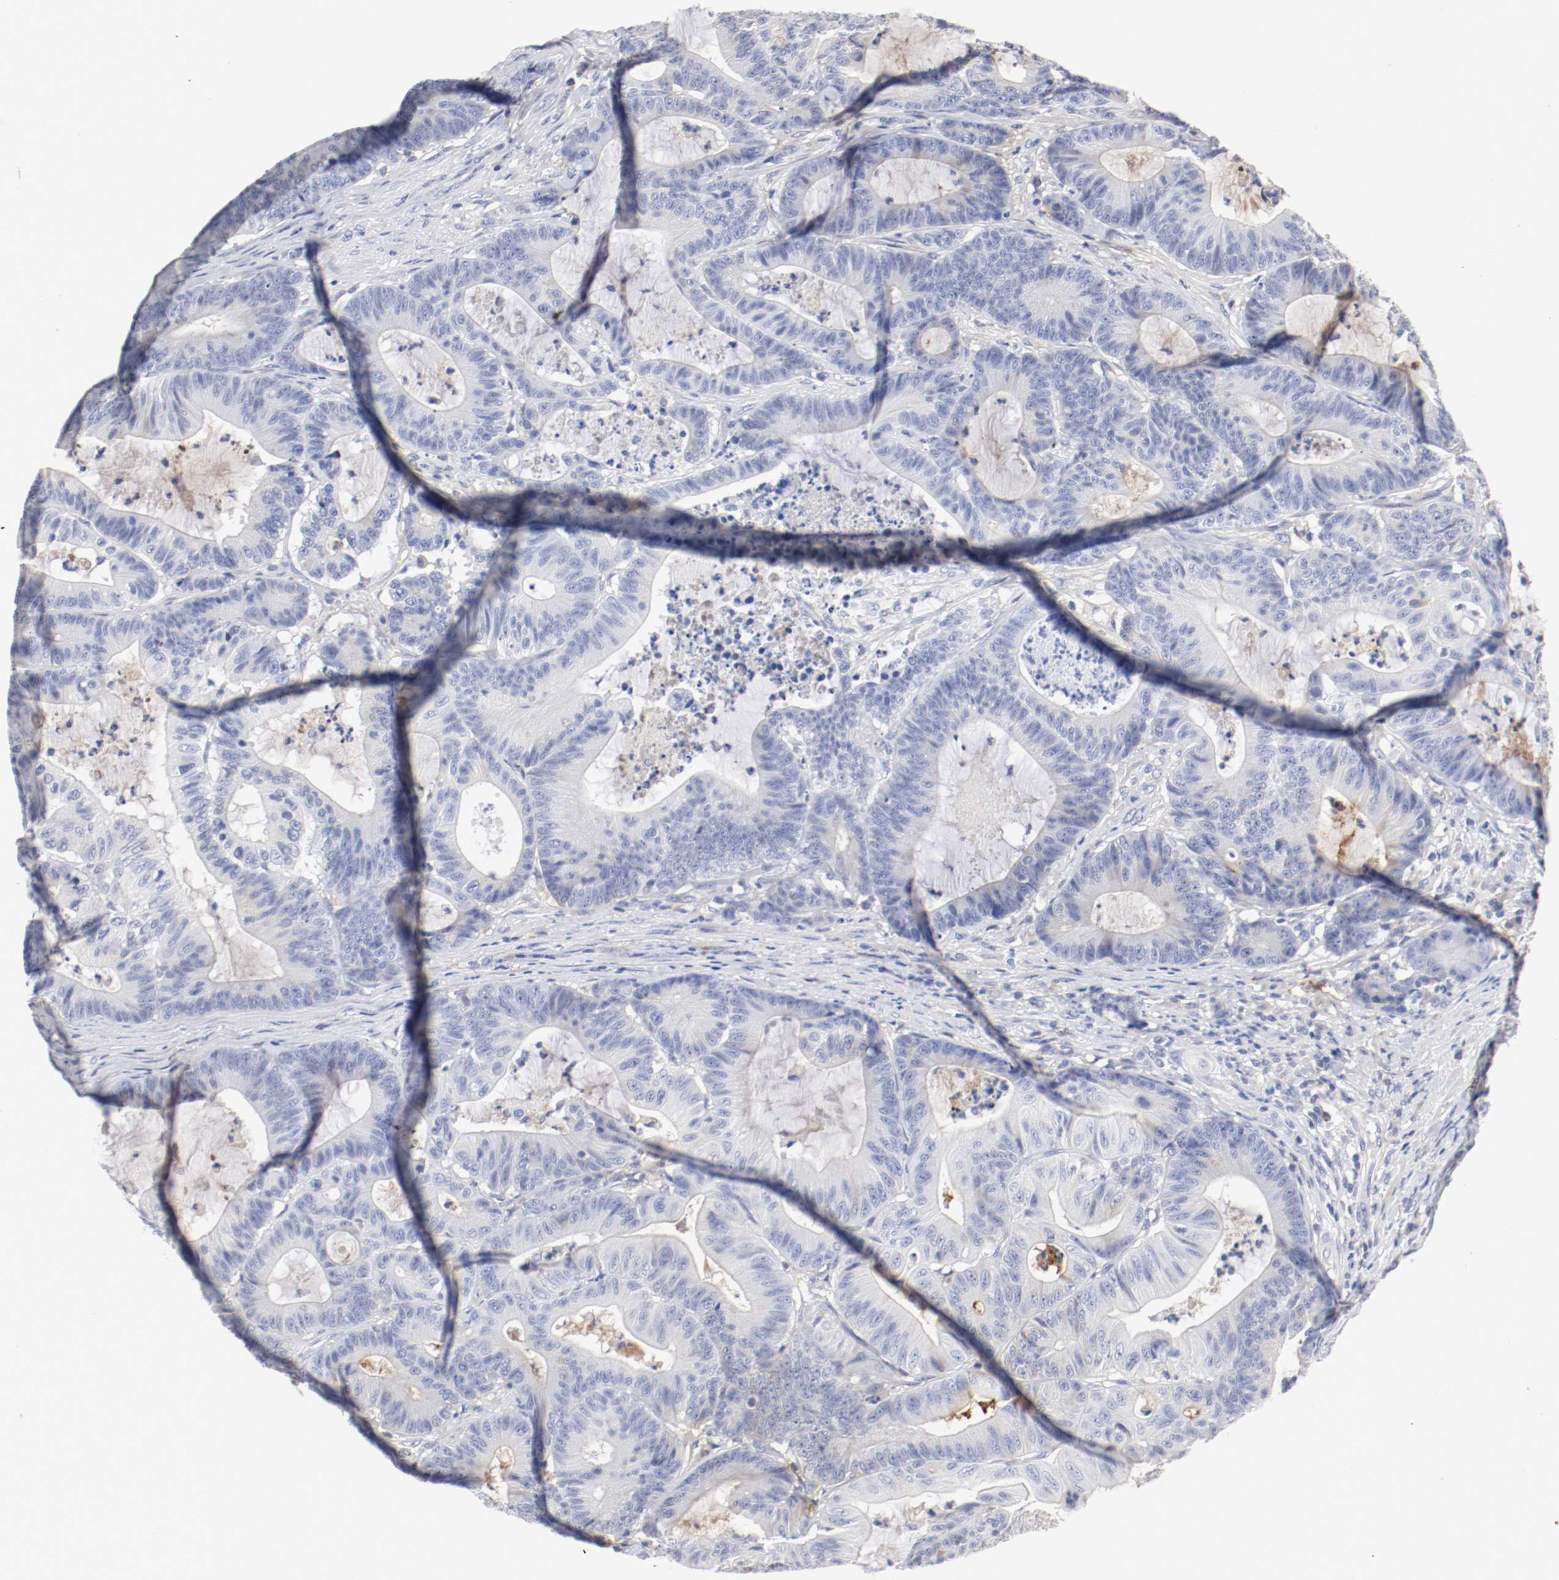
{"staining": {"intensity": "negative", "quantity": "none", "location": "none"}, "tissue": "colorectal cancer", "cell_type": "Tumor cells", "image_type": "cancer", "snomed": [{"axis": "morphology", "description": "Adenocarcinoma, NOS"}, {"axis": "topography", "description": "Colon"}], "caption": "An immunohistochemistry micrograph of colorectal adenocarcinoma is shown. There is no staining in tumor cells of colorectal adenocarcinoma.", "gene": "FGFBP1", "patient": {"sex": "female", "age": 84}}